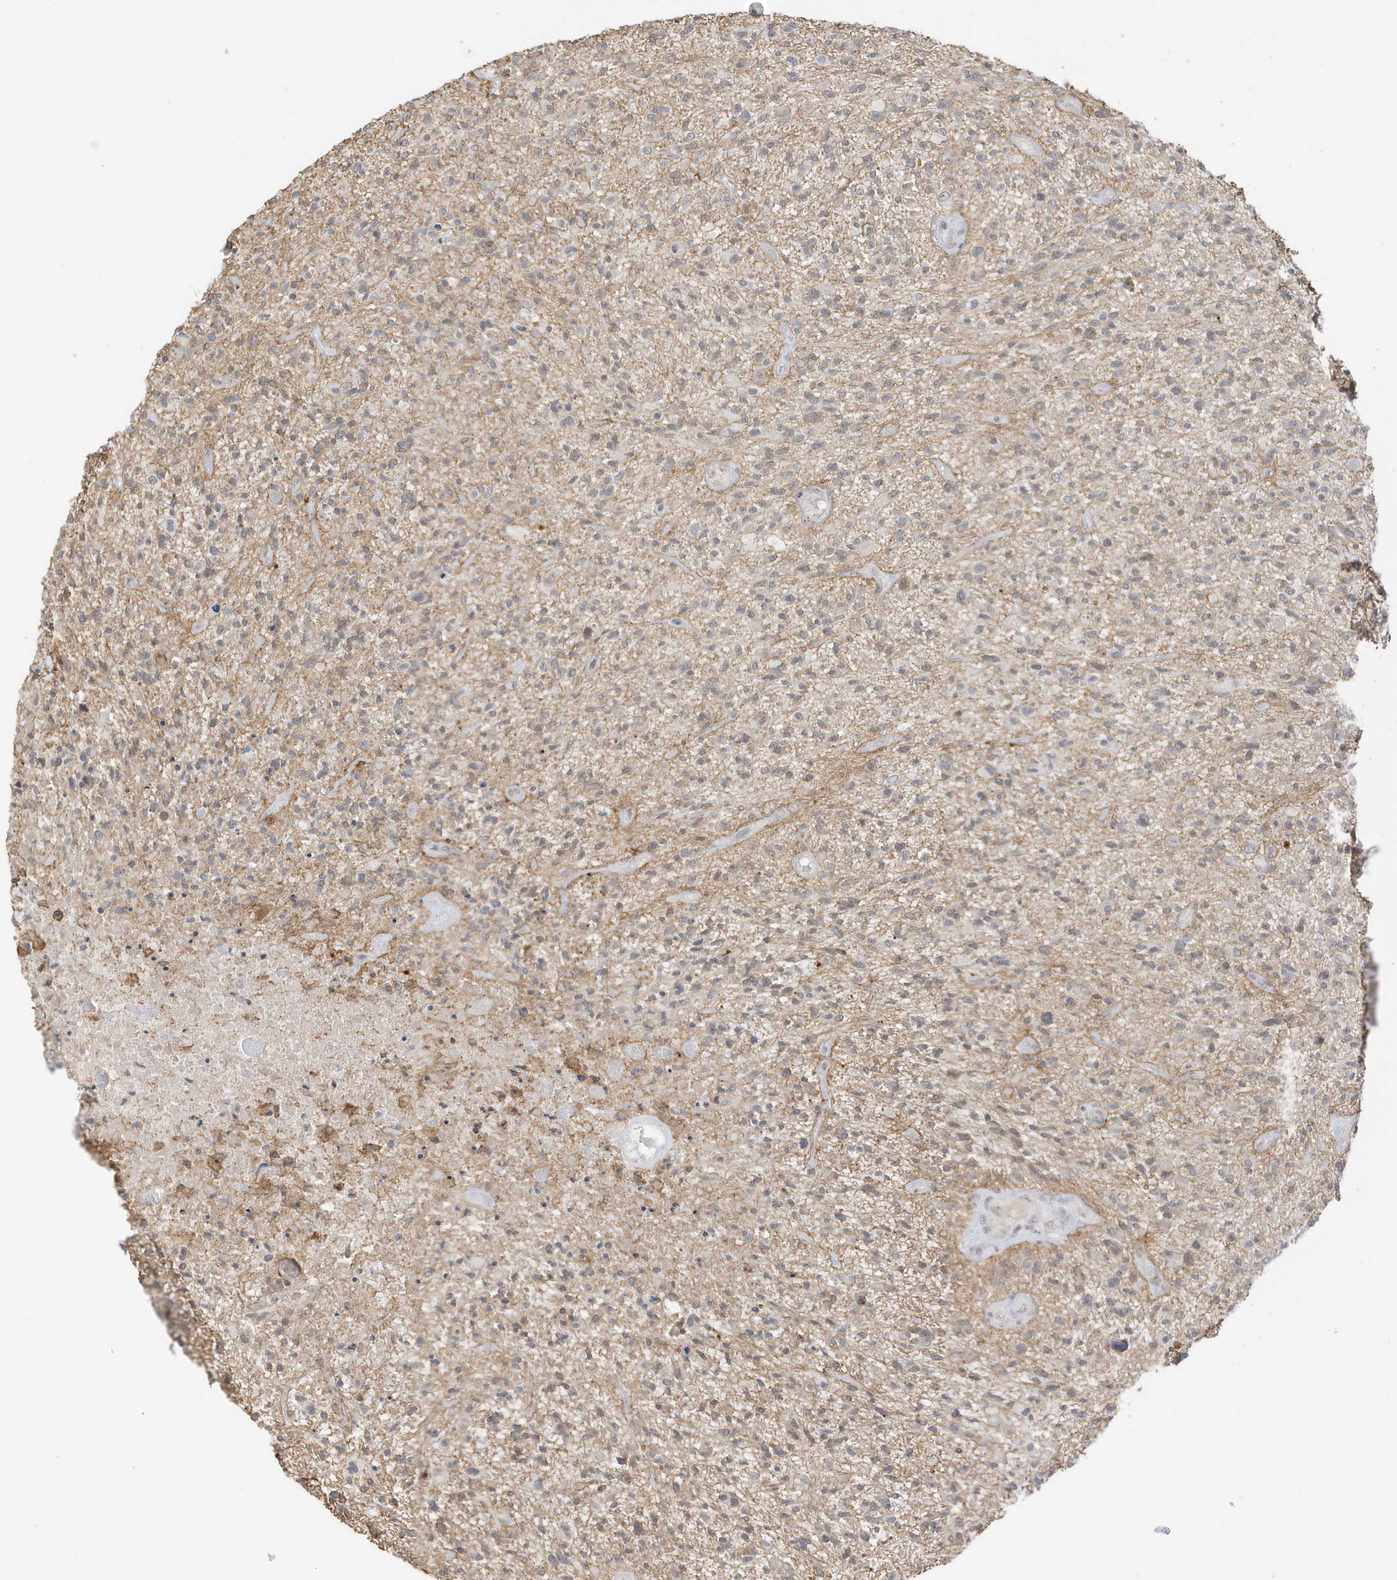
{"staining": {"intensity": "negative", "quantity": "none", "location": "none"}, "tissue": "glioma", "cell_type": "Tumor cells", "image_type": "cancer", "snomed": [{"axis": "morphology", "description": "Glioma, malignant, High grade"}, {"axis": "topography", "description": "Brain"}], "caption": "Immunohistochemical staining of human malignant glioma (high-grade) reveals no significant expression in tumor cells. (DAB (3,3'-diaminobenzidine) immunohistochemistry (IHC), high magnification).", "gene": "MSL3", "patient": {"sex": "male", "age": 47}}